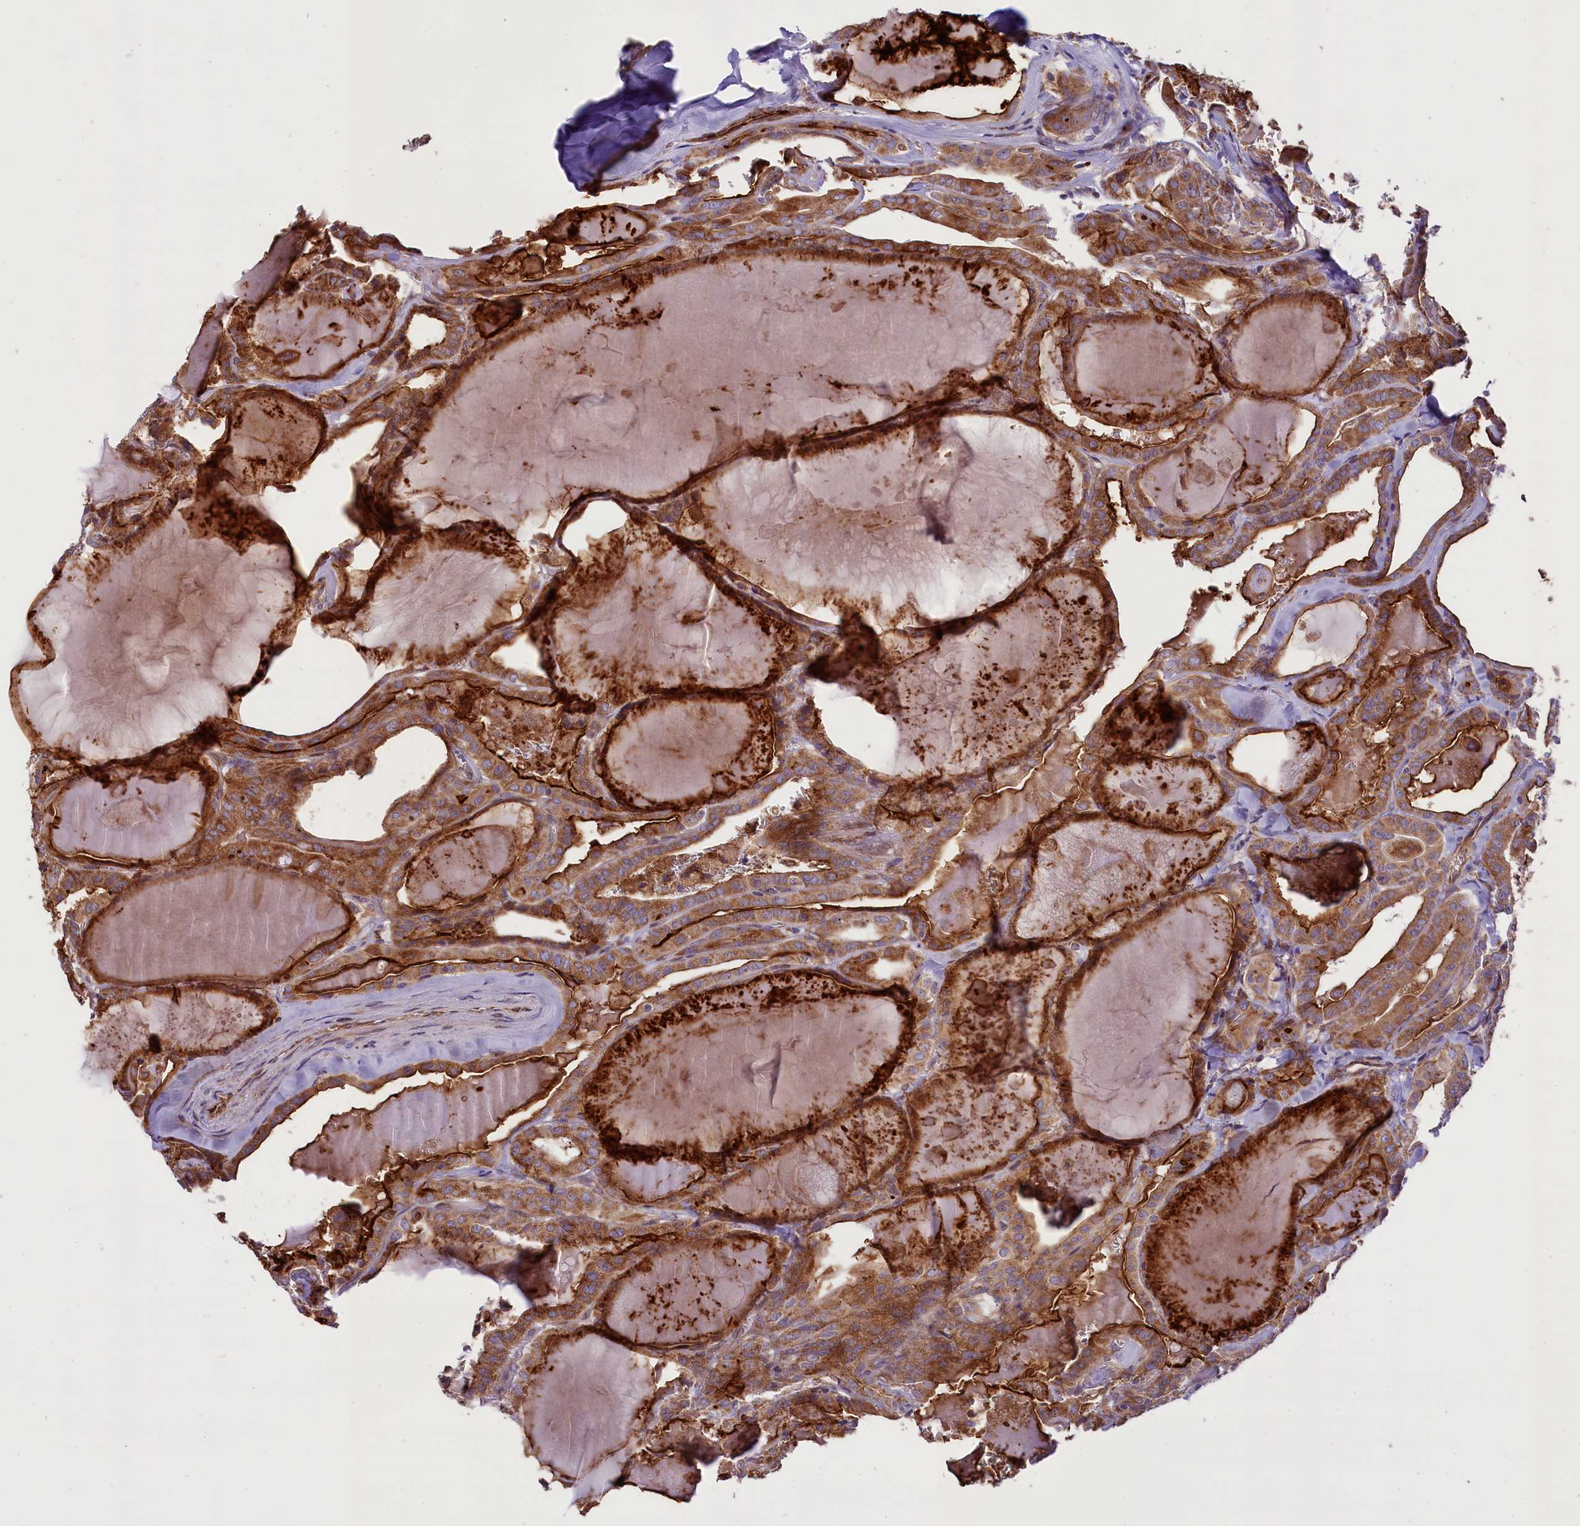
{"staining": {"intensity": "moderate", "quantity": ">75%", "location": "cytoplasmic/membranous"}, "tissue": "thyroid cancer", "cell_type": "Tumor cells", "image_type": "cancer", "snomed": [{"axis": "morphology", "description": "Papillary adenocarcinoma, NOS"}, {"axis": "topography", "description": "Thyroid gland"}], "caption": "About >75% of tumor cells in papillary adenocarcinoma (thyroid) display moderate cytoplasmic/membranous protein expression as visualized by brown immunohistochemical staining.", "gene": "PTPRU", "patient": {"sex": "male", "age": 52}}